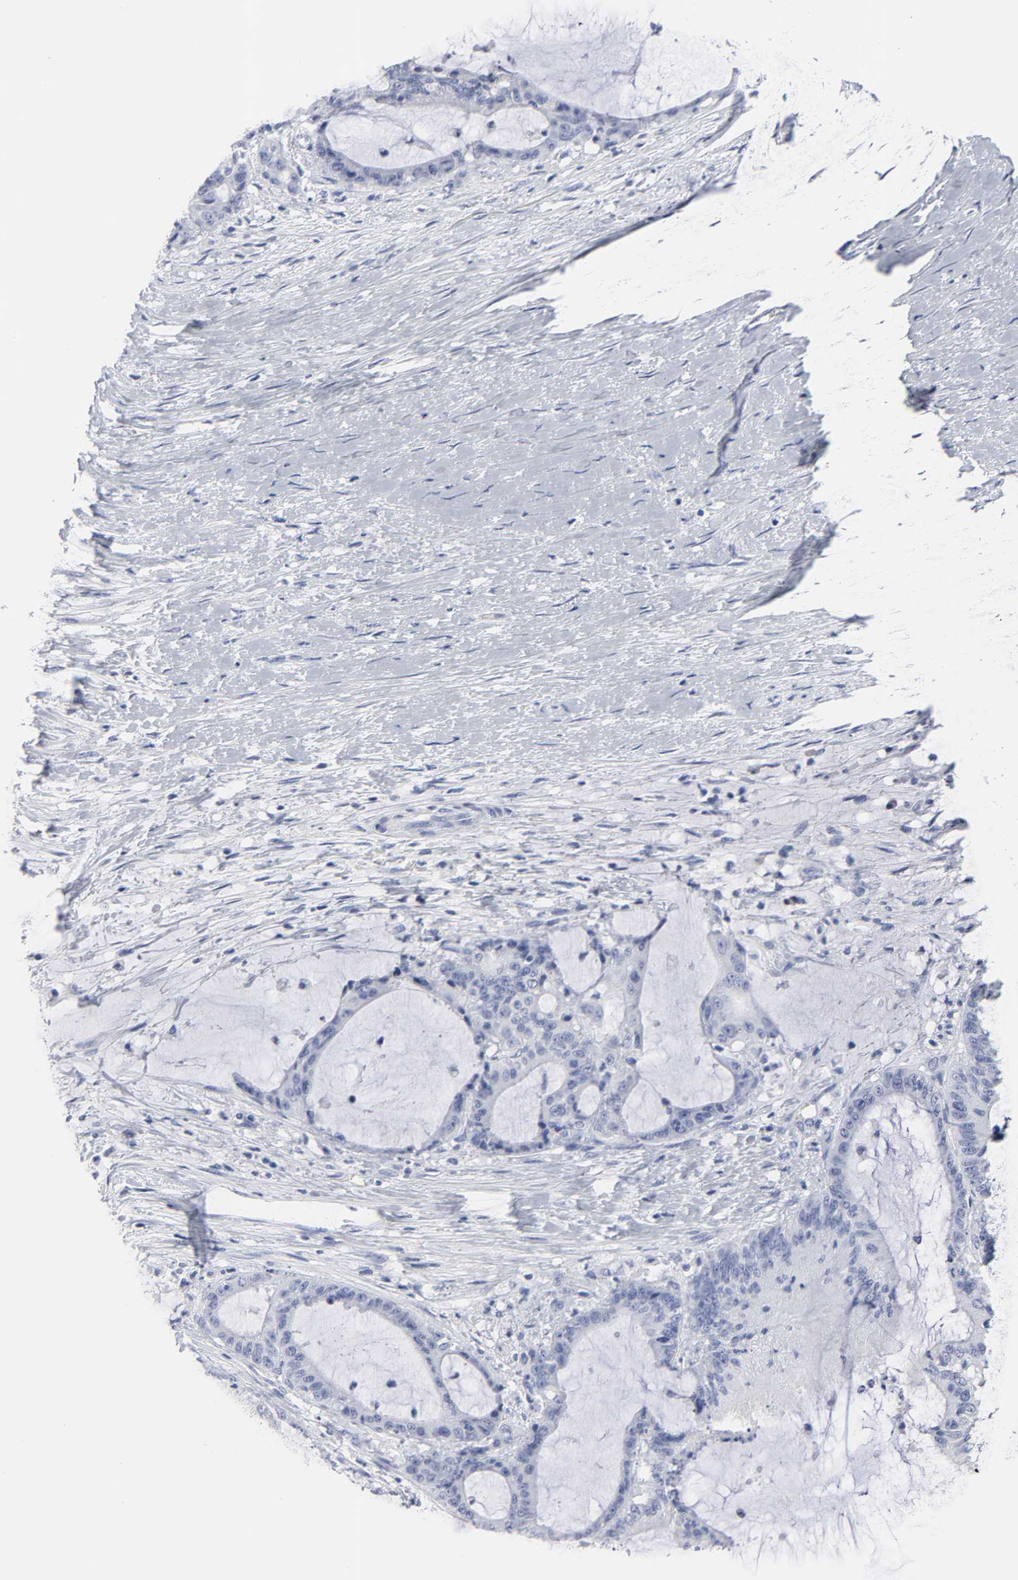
{"staining": {"intensity": "negative", "quantity": "none", "location": "none"}, "tissue": "liver cancer", "cell_type": "Tumor cells", "image_type": "cancer", "snomed": [{"axis": "morphology", "description": "Cholangiocarcinoma"}, {"axis": "topography", "description": "Liver"}], "caption": "Immunohistochemistry histopathology image of neoplastic tissue: human liver cholangiocarcinoma stained with DAB (3,3'-diaminobenzidine) exhibits no significant protein positivity in tumor cells.", "gene": "HNF4A", "patient": {"sex": "female", "age": 73}}